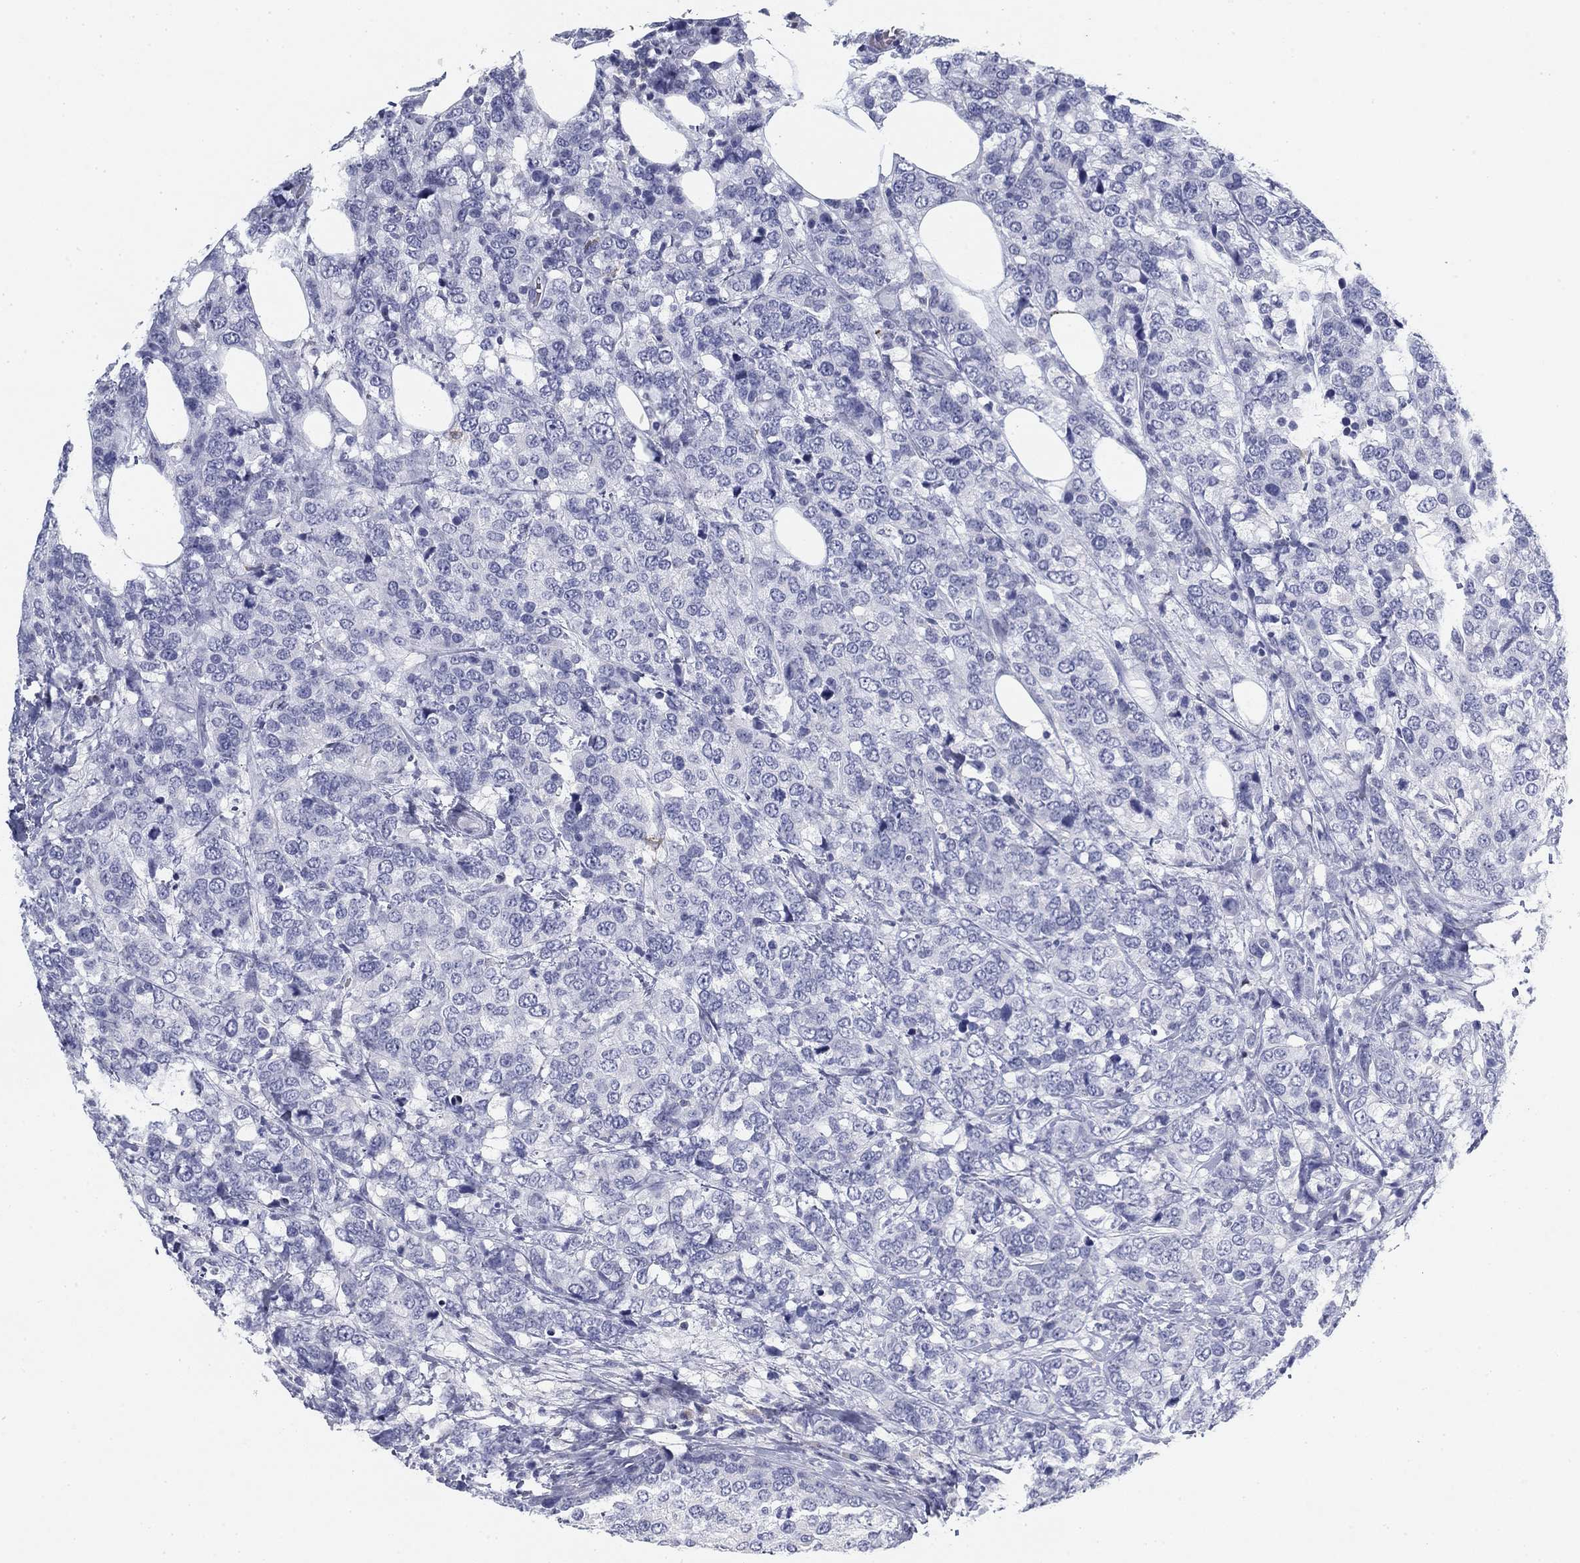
{"staining": {"intensity": "negative", "quantity": "none", "location": "none"}, "tissue": "breast cancer", "cell_type": "Tumor cells", "image_type": "cancer", "snomed": [{"axis": "morphology", "description": "Lobular carcinoma"}, {"axis": "topography", "description": "Breast"}], "caption": "Tumor cells show no significant staining in breast lobular carcinoma.", "gene": "CD79B", "patient": {"sex": "female", "age": 59}}